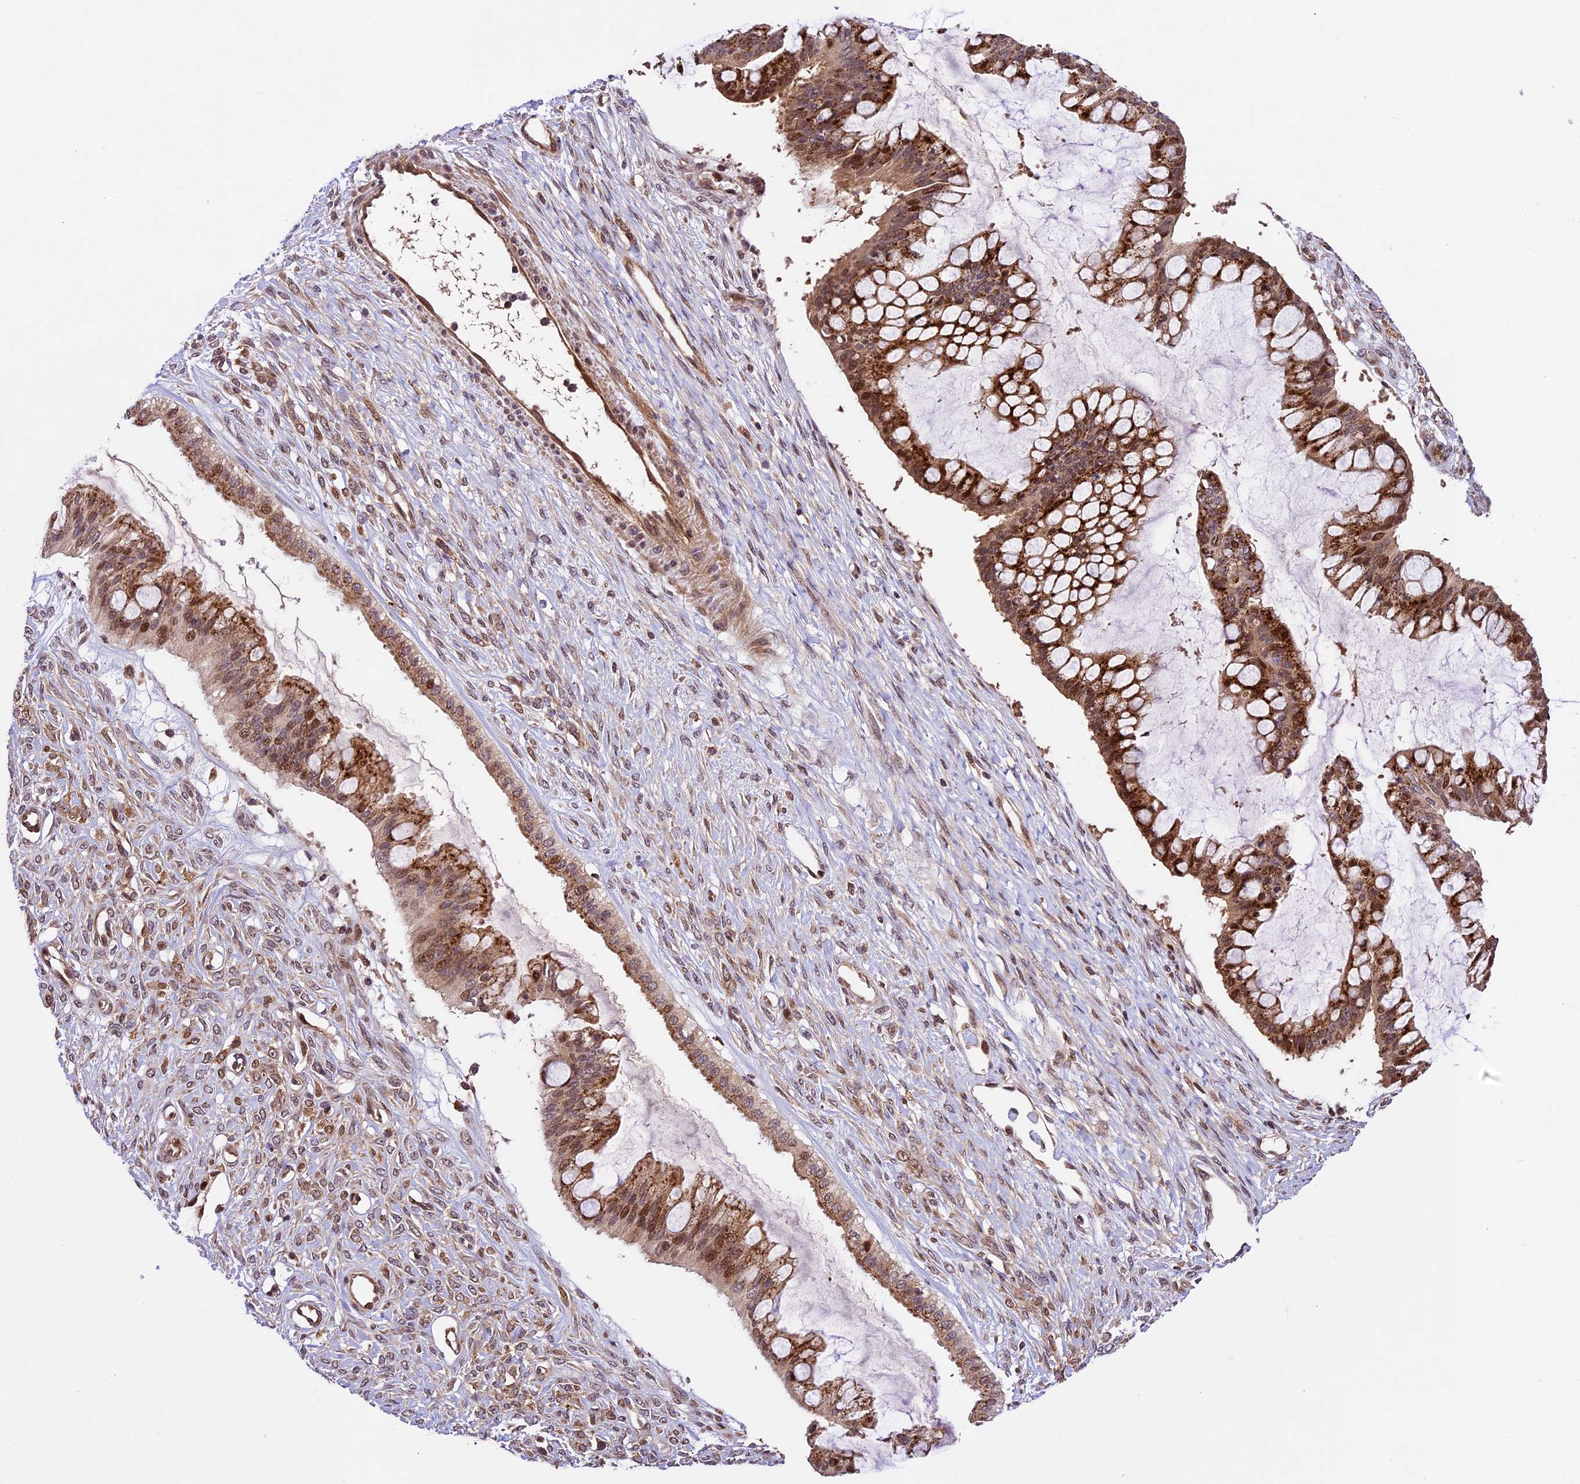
{"staining": {"intensity": "moderate", "quantity": ">75%", "location": "cytoplasmic/membranous,nuclear"}, "tissue": "ovarian cancer", "cell_type": "Tumor cells", "image_type": "cancer", "snomed": [{"axis": "morphology", "description": "Cystadenocarcinoma, mucinous, NOS"}, {"axis": "topography", "description": "Ovary"}], "caption": "A high-resolution histopathology image shows IHC staining of ovarian cancer (mucinous cystadenocarcinoma), which reveals moderate cytoplasmic/membranous and nuclear positivity in approximately >75% of tumor cells.", "gene": "CCSER1", "patient": {"sex": "female", "age": 73}}